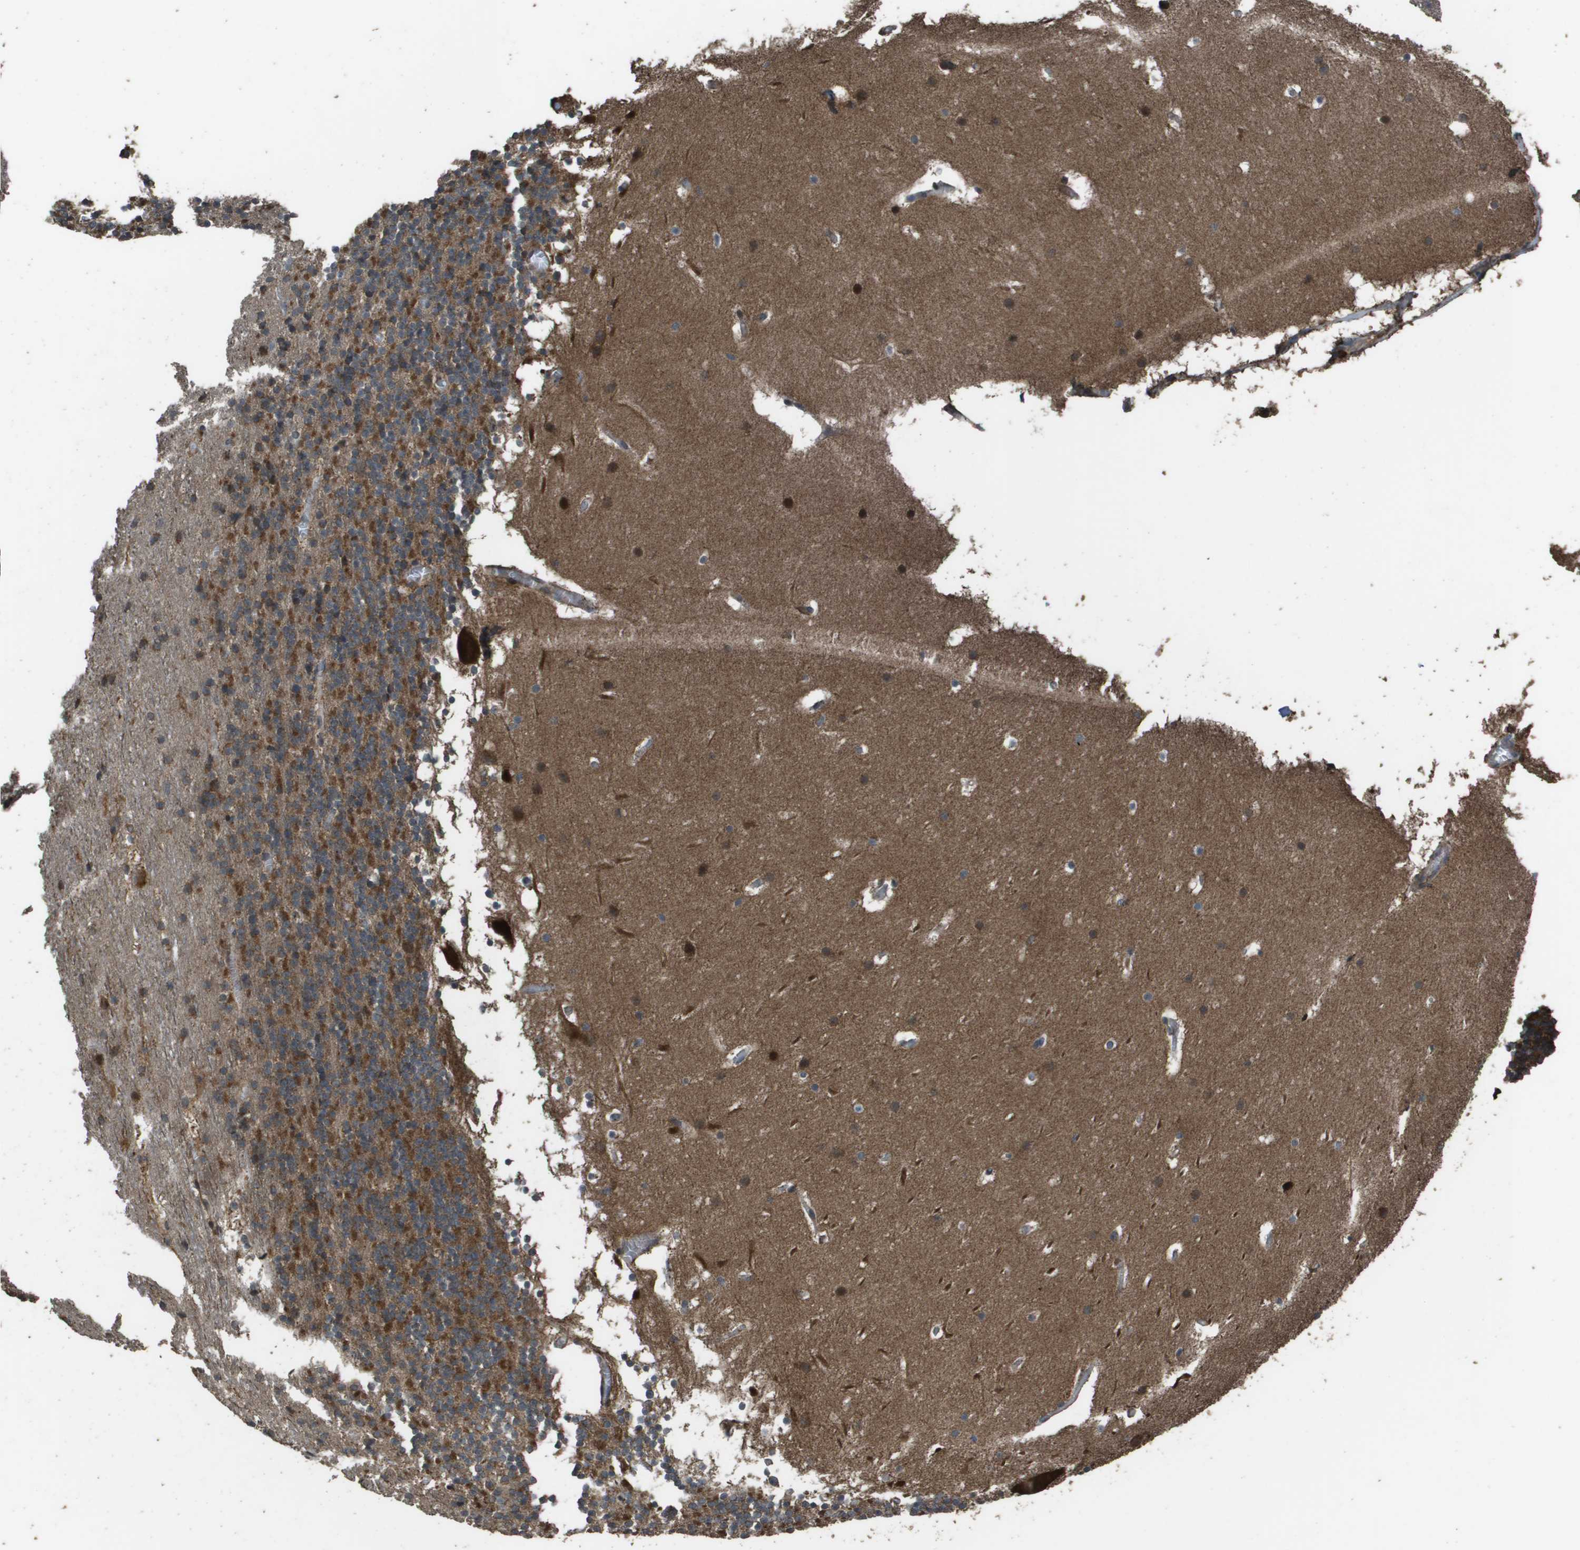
{"staining": {"intensity": "moderate", "quantity": ">75%", "location": "cytoplasmic/membranous"}, "tissue": "cerebellum", "cell_type": "Cells in granular layer", "image_type": "normal", "snomed": [{"axis": "morphology", "description": "Normal tissue, NOS"}, {"axis": "topography", "description": "Cerebellum"}], "caption": "Immunohistochemistry photomicrograph of benign cerebellum stained for a protein (brown), which shows medium levels of moderate cytoplasmic/membranous expression in about >75% of cells in granular layer.", "gene": "FIG4", "patient": {"sex": "male", "age": 45}}